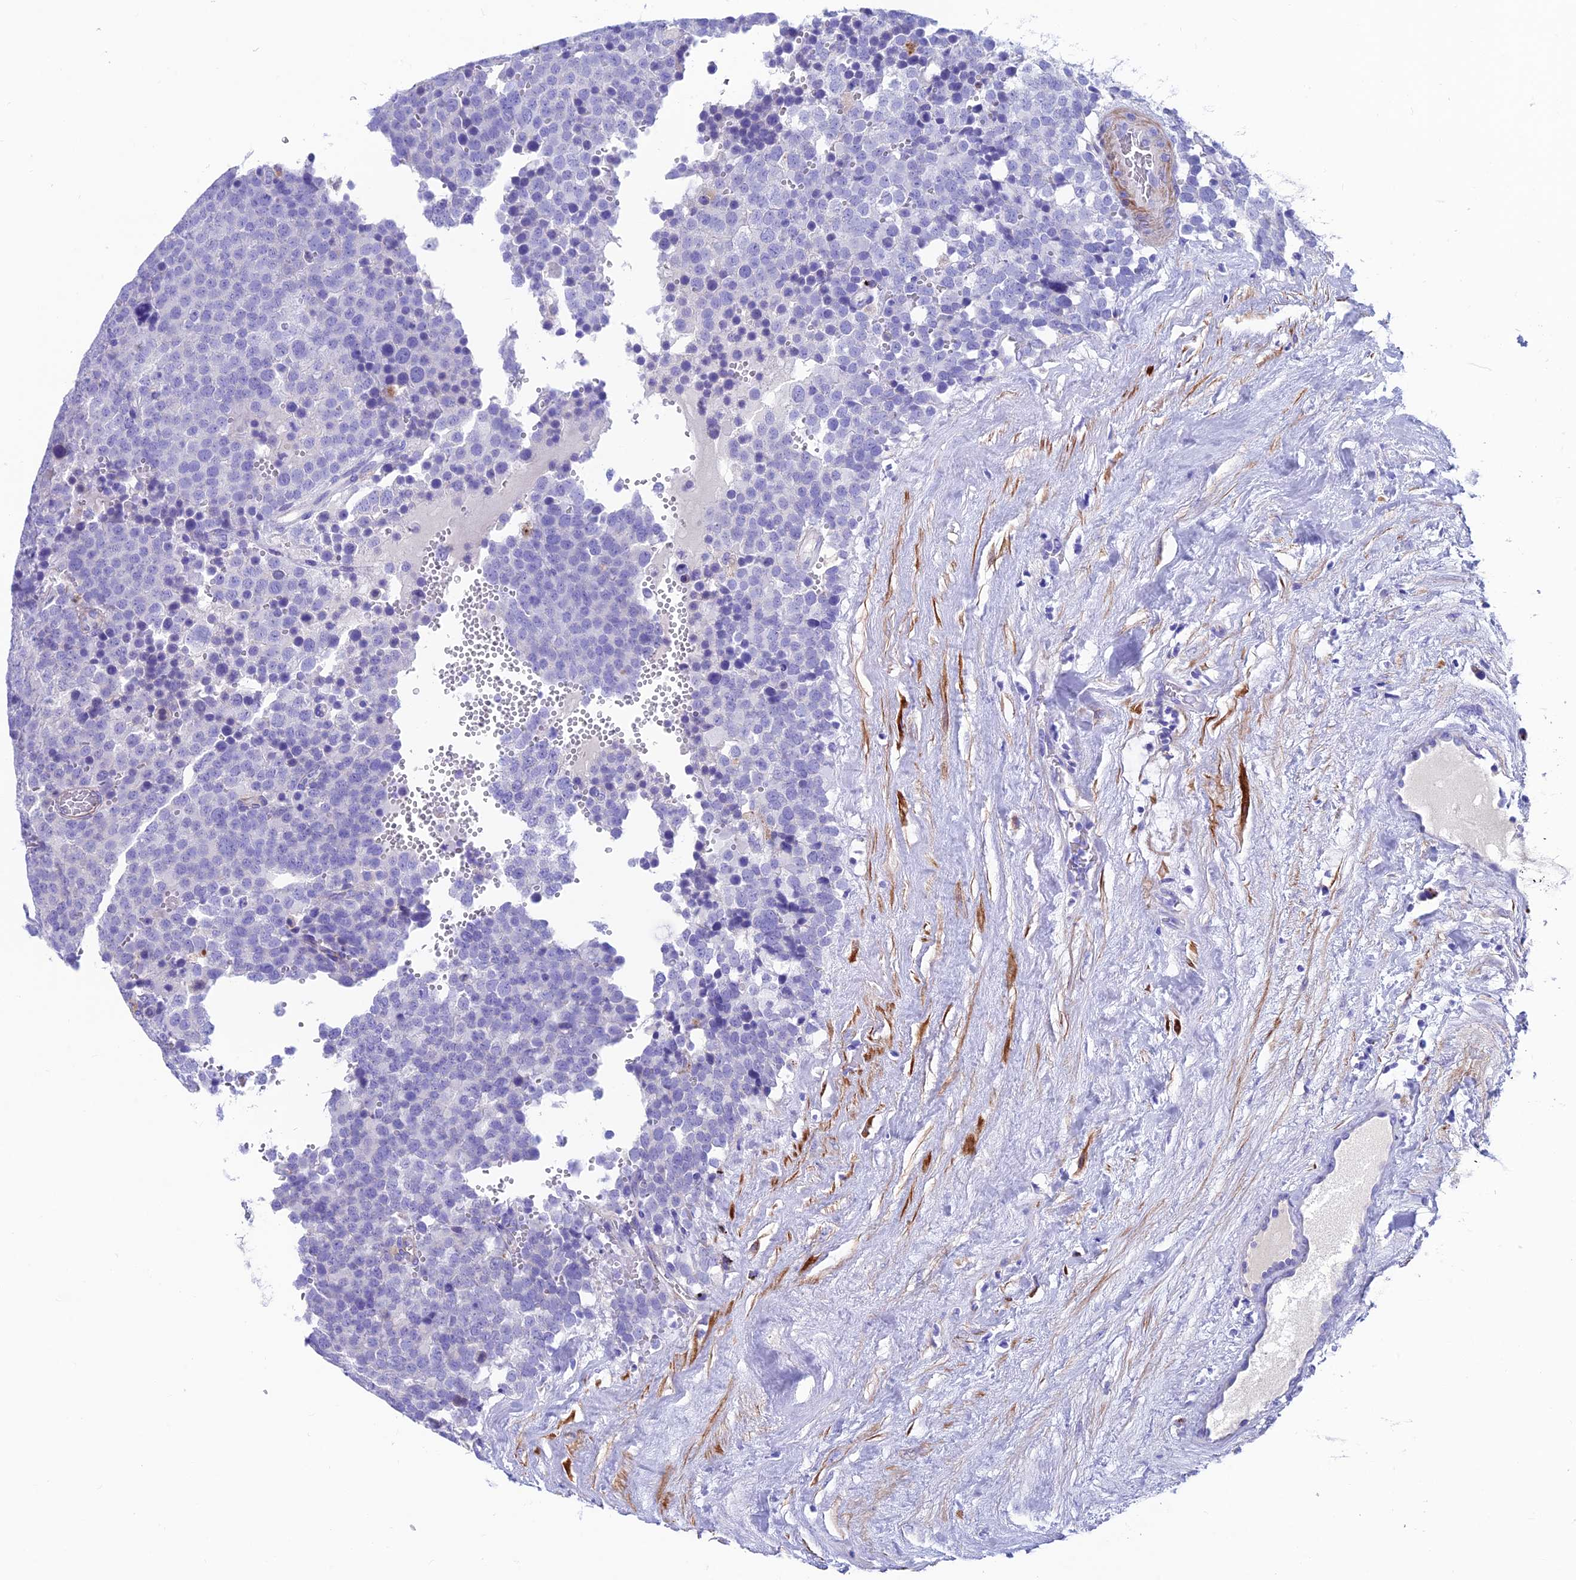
{"staining": {"intensity": "negative", "quantity": "none", "location": "none"}, "tissue": "testis cancer", "cell_type": "Tumor cells", "image_type": "cancer", "snomed": [{"axis": "morphology", "description": "Seminoma, NOS"}, {"axis": "topography", "description": "Testis"}], "caption": "Immunohistochemistry image of neoplastic tissue: testis cancer stained with DAB exhibits no significant protein expression in tumor cells.", "gene": "GNG11", "patient": {"sex": "male", "age": 71}}